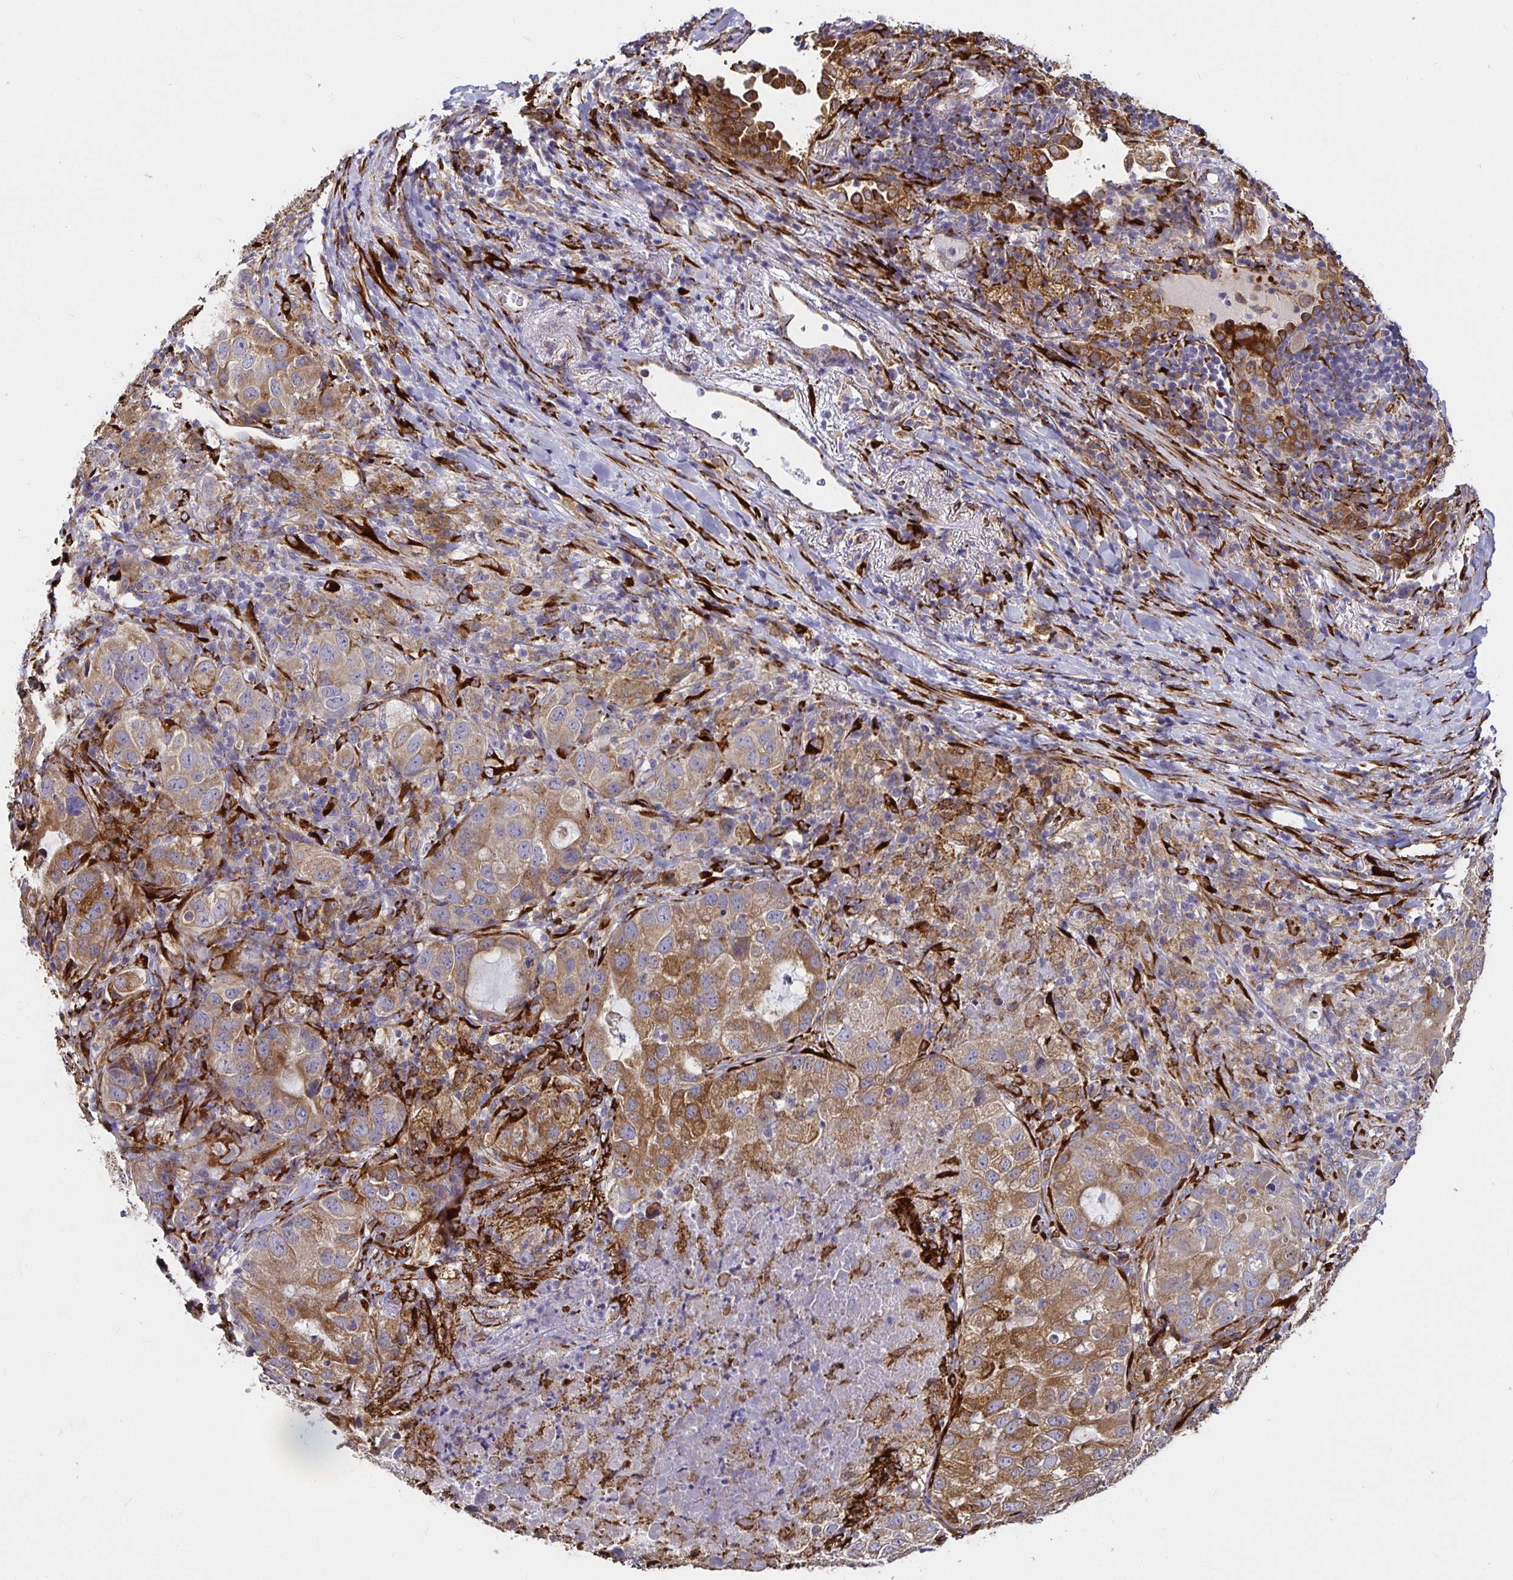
{"staining": {"intensity": "moderate", "quantity": ">75%", "location": "cytoplasmic/membranous"}, "tissue": "lung cancer", "cell_type": "Tumor cells", "image_type": "cancer", "snomed": [{"axis": "morphology", "description": "Normal morphology"}, {"axis": "morphology", "description": "Adenocarcinoma, NOS"}, {"axis": "topography", "description": "Lymph node"}, {"axis": "topography", "description": "Lung"}], "caption": "DAB immunohistochemical staining of human lung cancer (adenocarcinoma) reveals moderate cytoplasmic/membranous protein positivity in approximately >75% of tumor cells.", "gene": "P4HA2", "patient": {"sex": "female", "age": 51}}